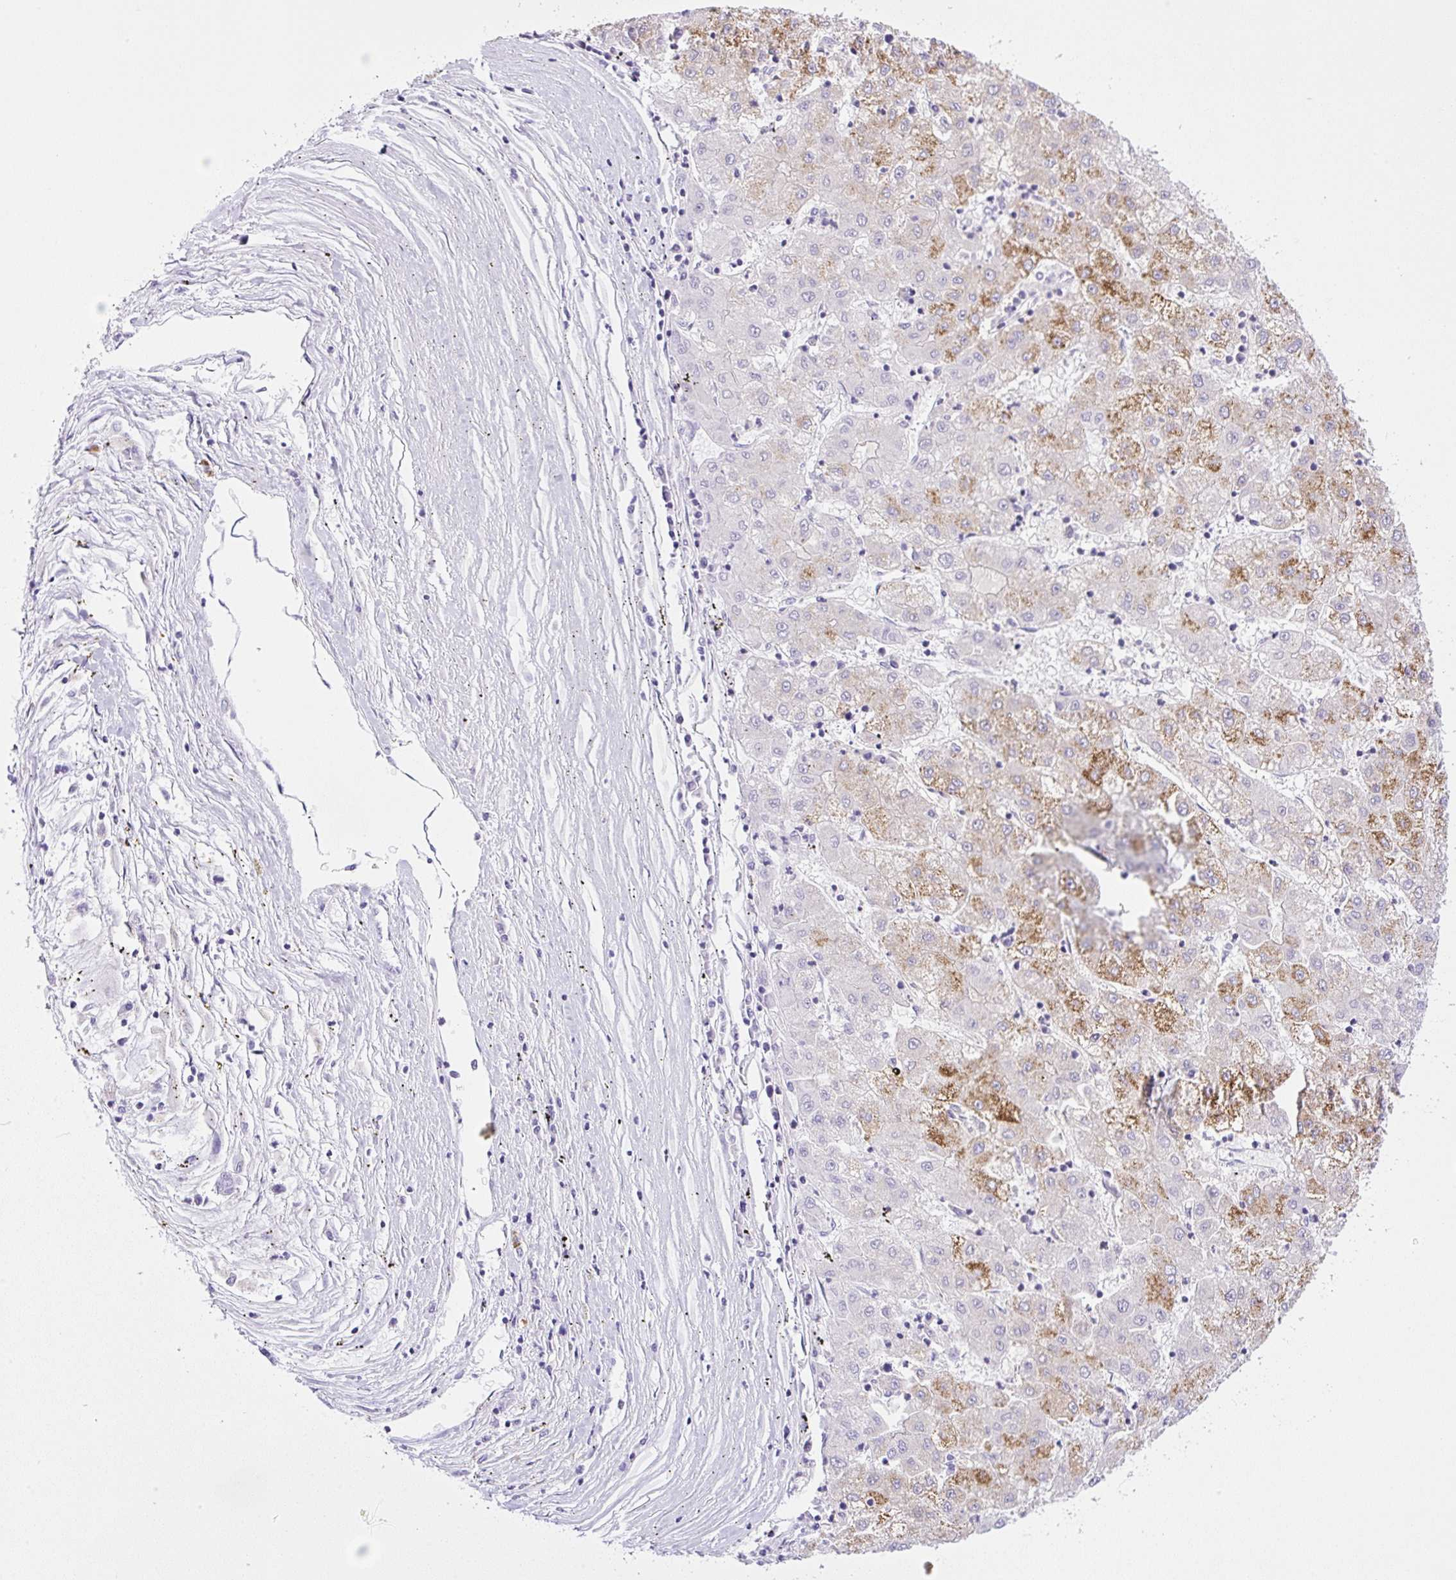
{"staining": {"intensity": "moderate", "quantity": "<25%", "location": "cytoplasmic/membranous"}, "tissue": "liver cancer", "cell_type": "Tumor cells", "image_type": "cancer", "snomed": [{"axis": "morphology", "description": "Carcinoma, Hepatocellular, NOS"}, {"axis": "topography", "description": "Liver"}], "caption": "Immunohistochemical staining of liver cancer displays low levels of moderate cytoplasmic/membranous protein positivity in about <25% of tumor cells. (brown staining indicates protein expression, while blue staining denotes nuclei).", "gene": "NF1", "patient": {"sex": "male", "age": 72}}